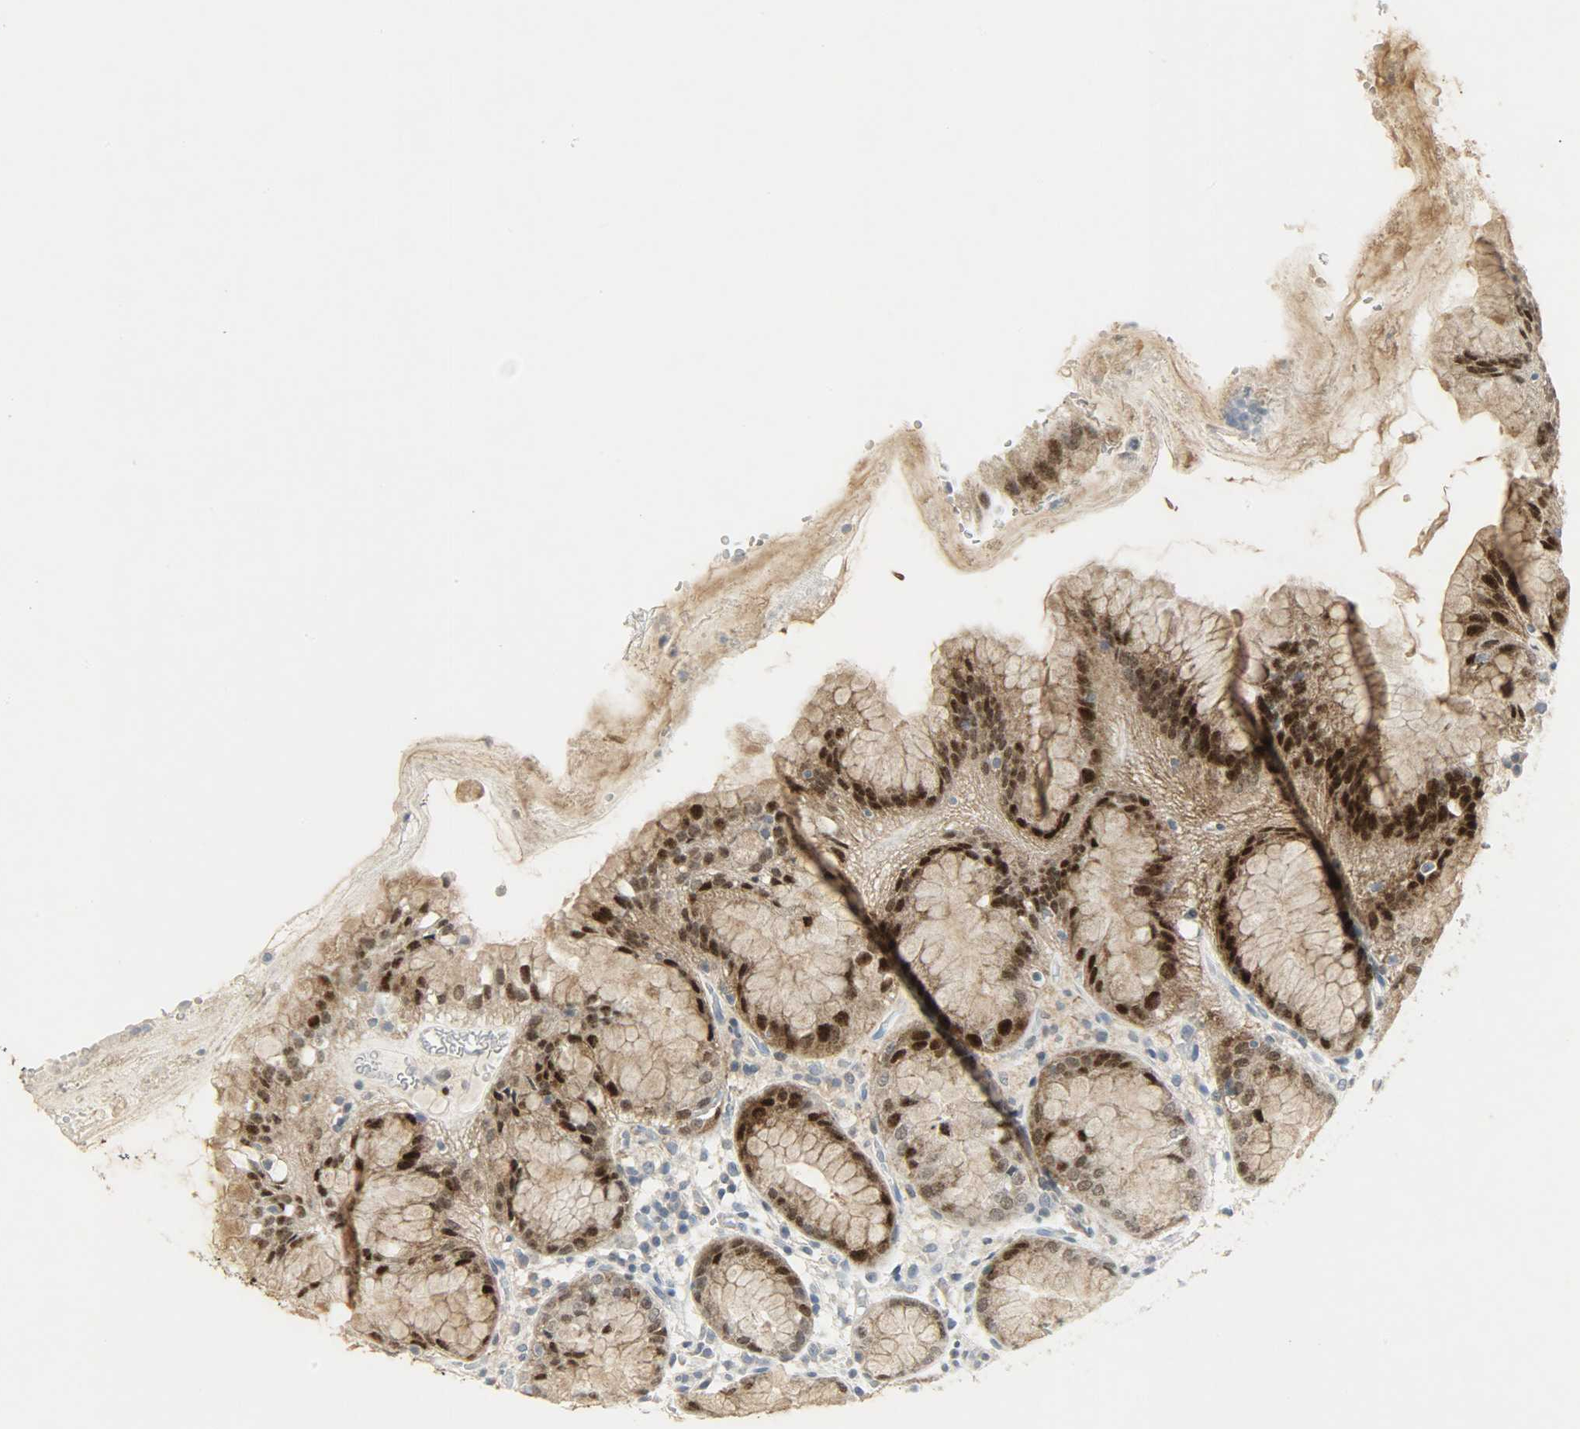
{"staining": {"intensity": "strong", "quantity": "25%-75%", "location": "cytoplasmic/membranous,nuclear"}, "tissue": "stomach", "cell_type": "Glandular cells", "image_type": "normal", "snomed": [{"axis": "morphology", "description": "Normal tissue, NOS"}, {"axis": "topography", "description": "Stomach"}, {"axis": "topography", "description": "Stomach, lower"}], "caption": "Stomach was stained to show a protein in brown. There is high levels of strong cytoplasmic/membranous,nuclear staining in approximately 25%-75% of glandular cells. (Brightfield microscopy of DAB IHC at high magnification).", "gene": "CAMK4", "patient": {"sex": "female", "age": 75}}